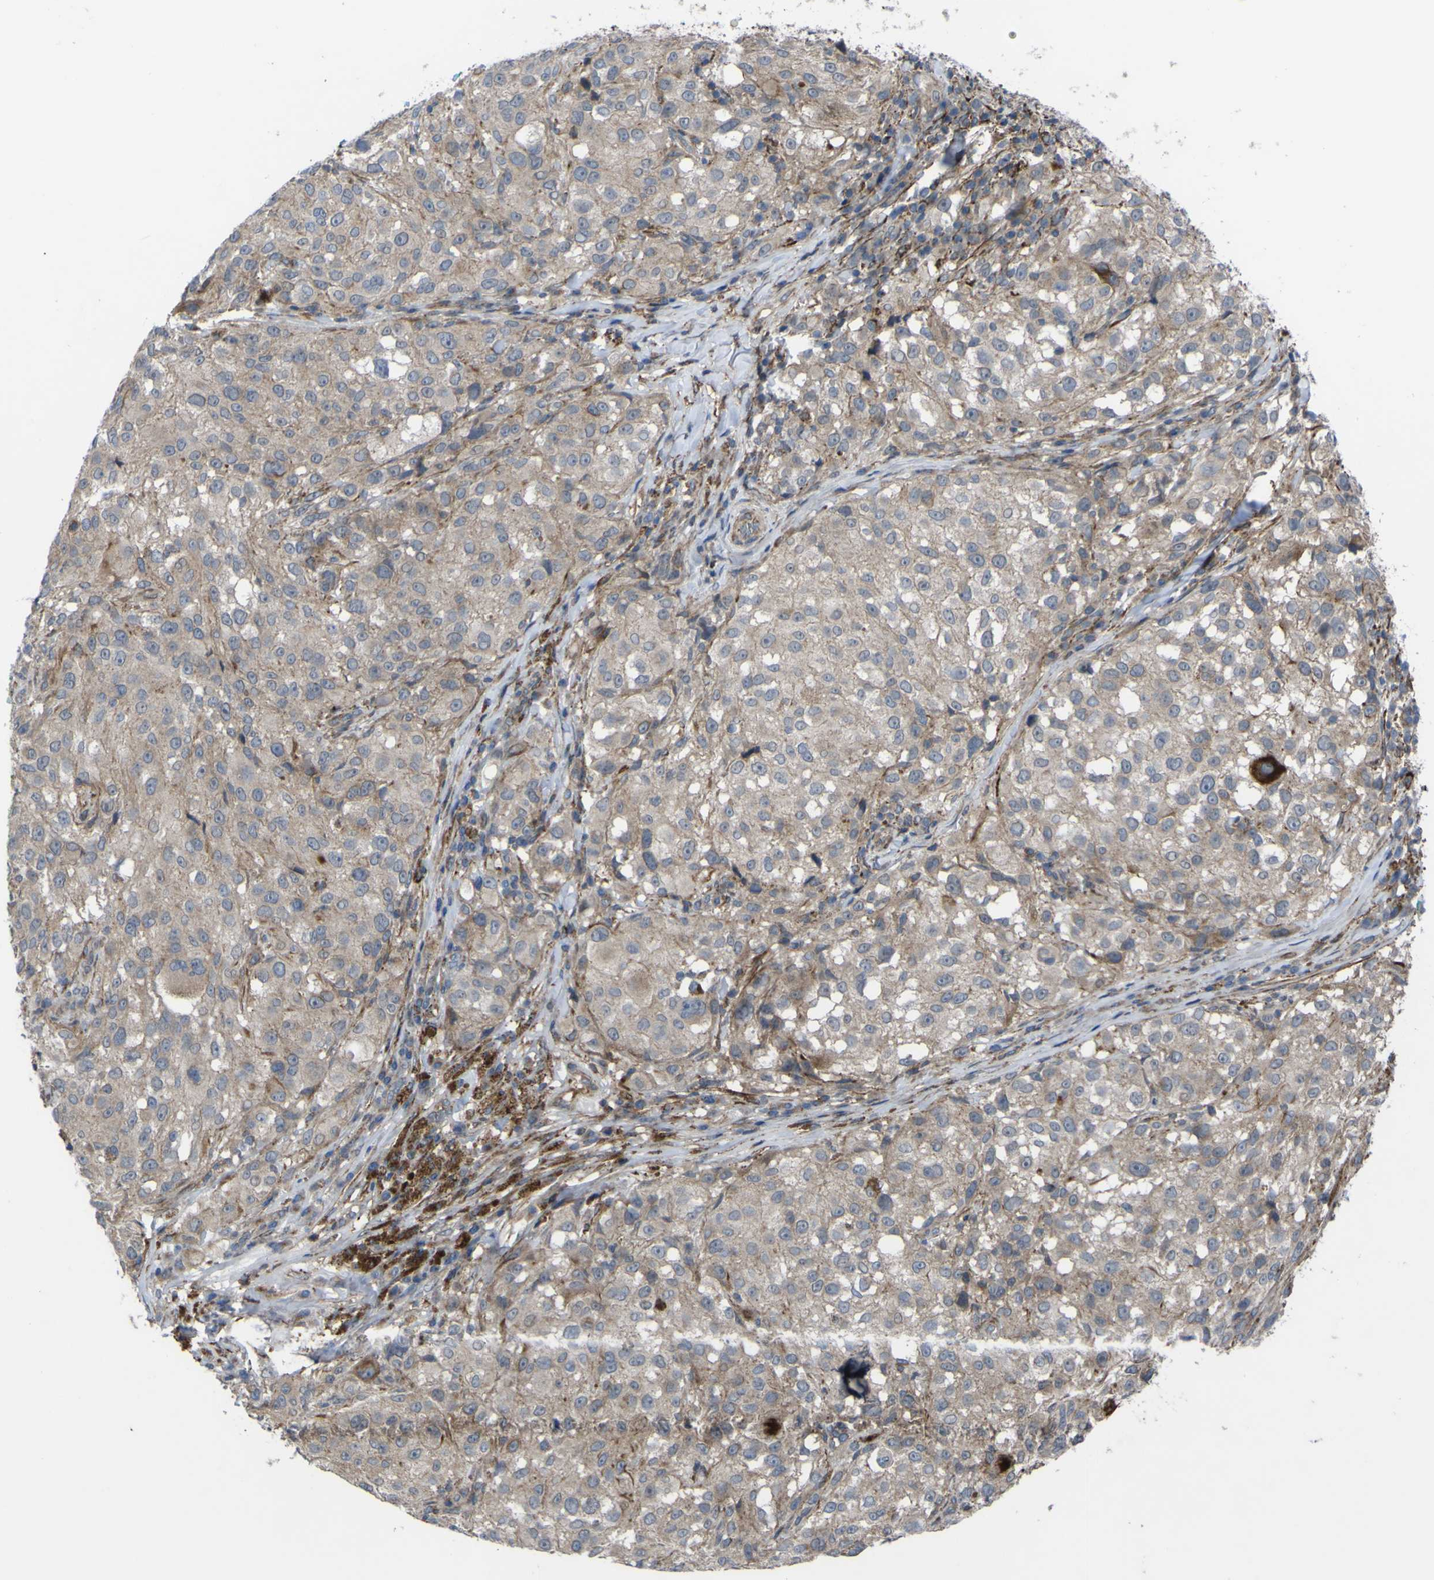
{"staining": {"intensity": "weak", "quantity": "25%-75%", "location": "cytoplasmic/membranous"}, "tissue": "melanoma", "cell_type": "Tumor cells", "image_type": "cancer", "snomed": [{"axis": "morphology", "description": "Necrosis, NOS"}, {"axis": "morphology", "description": "Malignant melanoma, NOS"}, {"axis": "topography", "description": "Skin"}], "caption": "Melanoma stained for a protein (brown) displays weak cytoplasmic/membranous positive staining in approximately 25%-75% of tumor cells.", "gene": "GPLD1", "patient": {"sex": "female", "age": 87}}